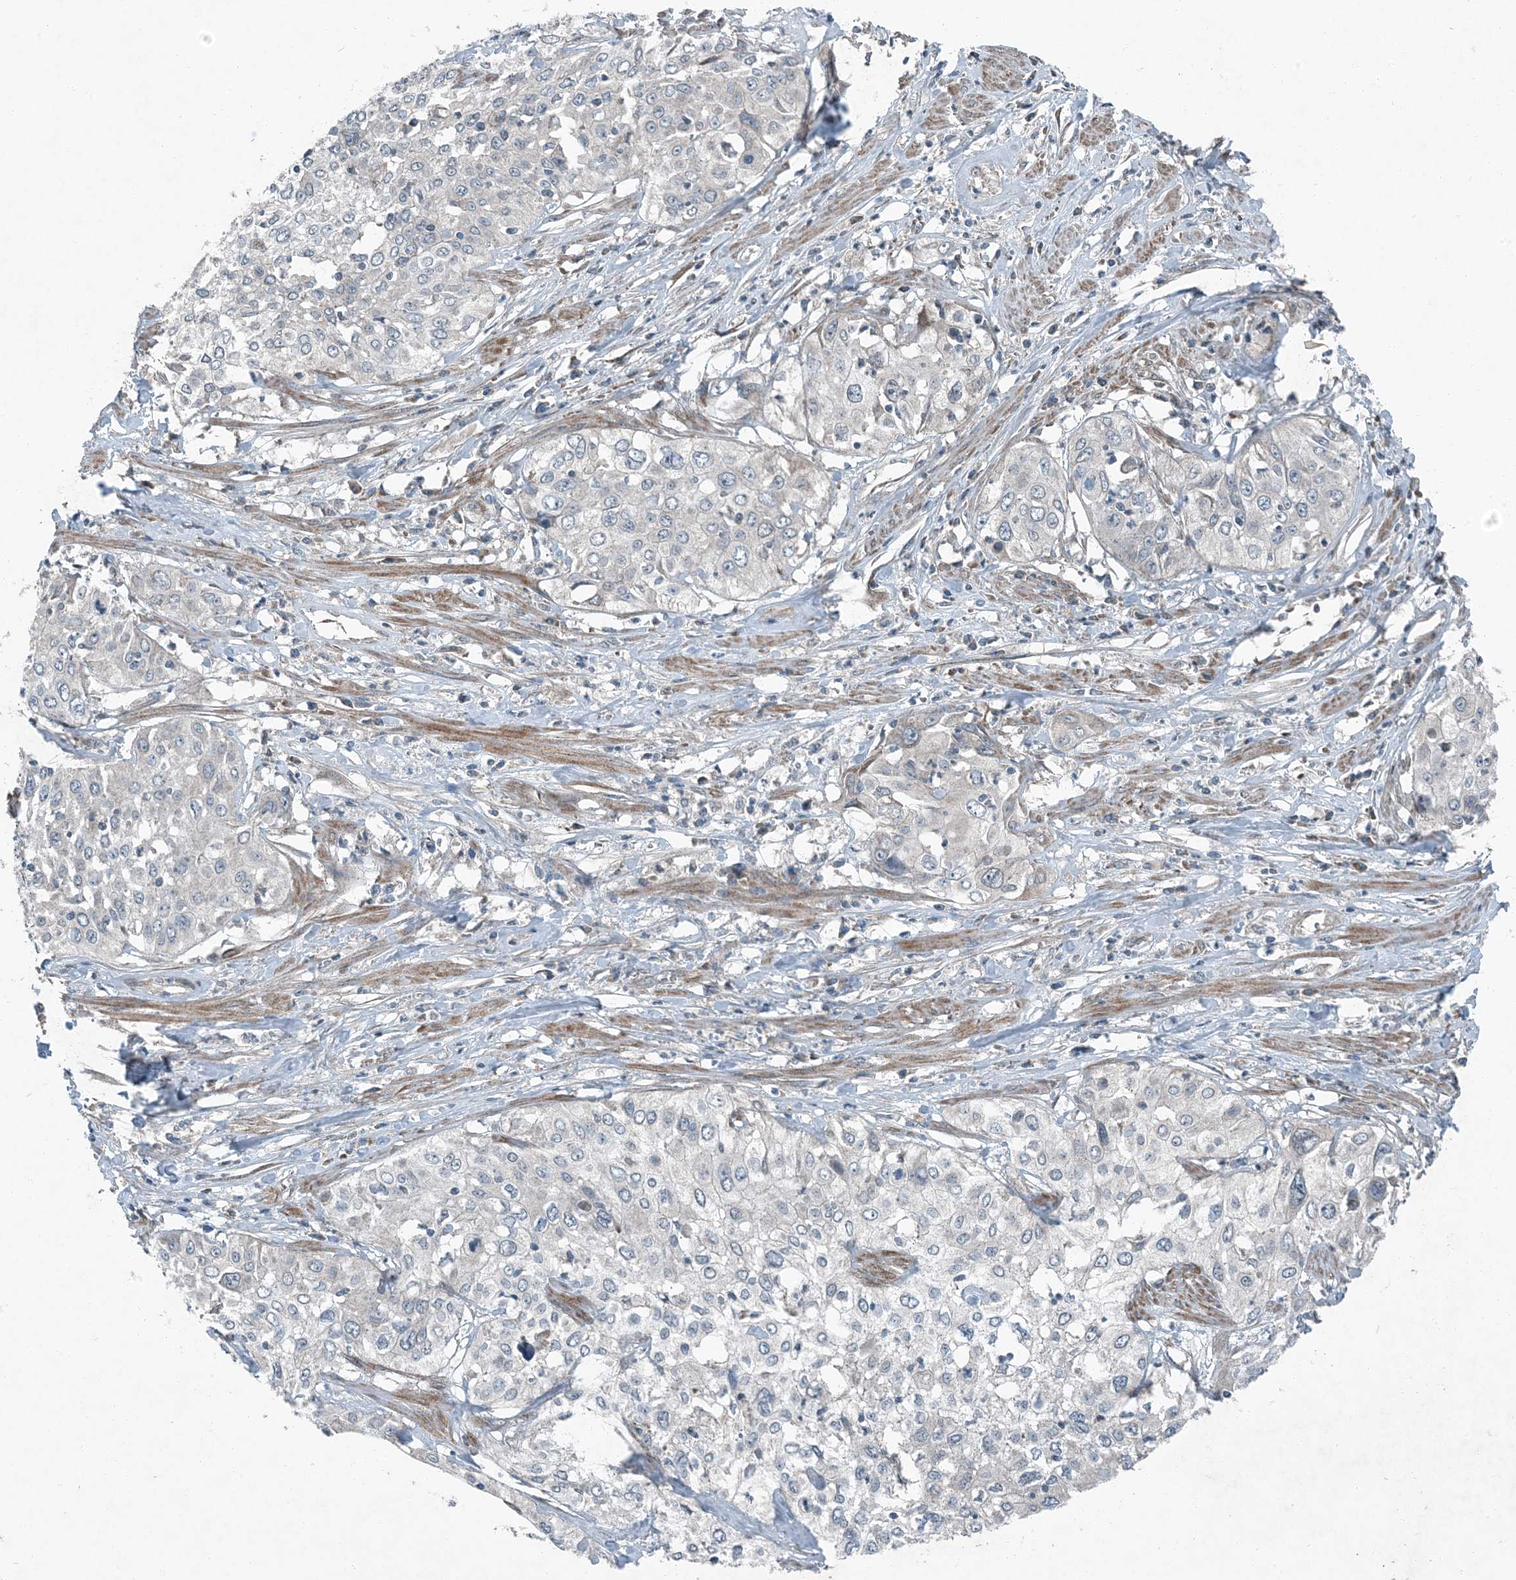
{"staining": {"intensity": "negative", "quantity": "none", "location": "none"}, "tissue": "cervical cancer", "cell_type": "Tumor cells", "image_type": "cancer", "snomed": [{"axis": "morphology", "description": "Squamous cell carcinoma, NOS"}, {"axis": "topography", "description": "Cervix"}], "caption": "High magnification brightfield microscopy of cervical squamous cell carcinoma stained with DAB (brown) and counterstained with hematoxylin (blue): tumor cells show no significant staining.", "gene": "APOM", "patient": {"sex": "female", "age": 31}}